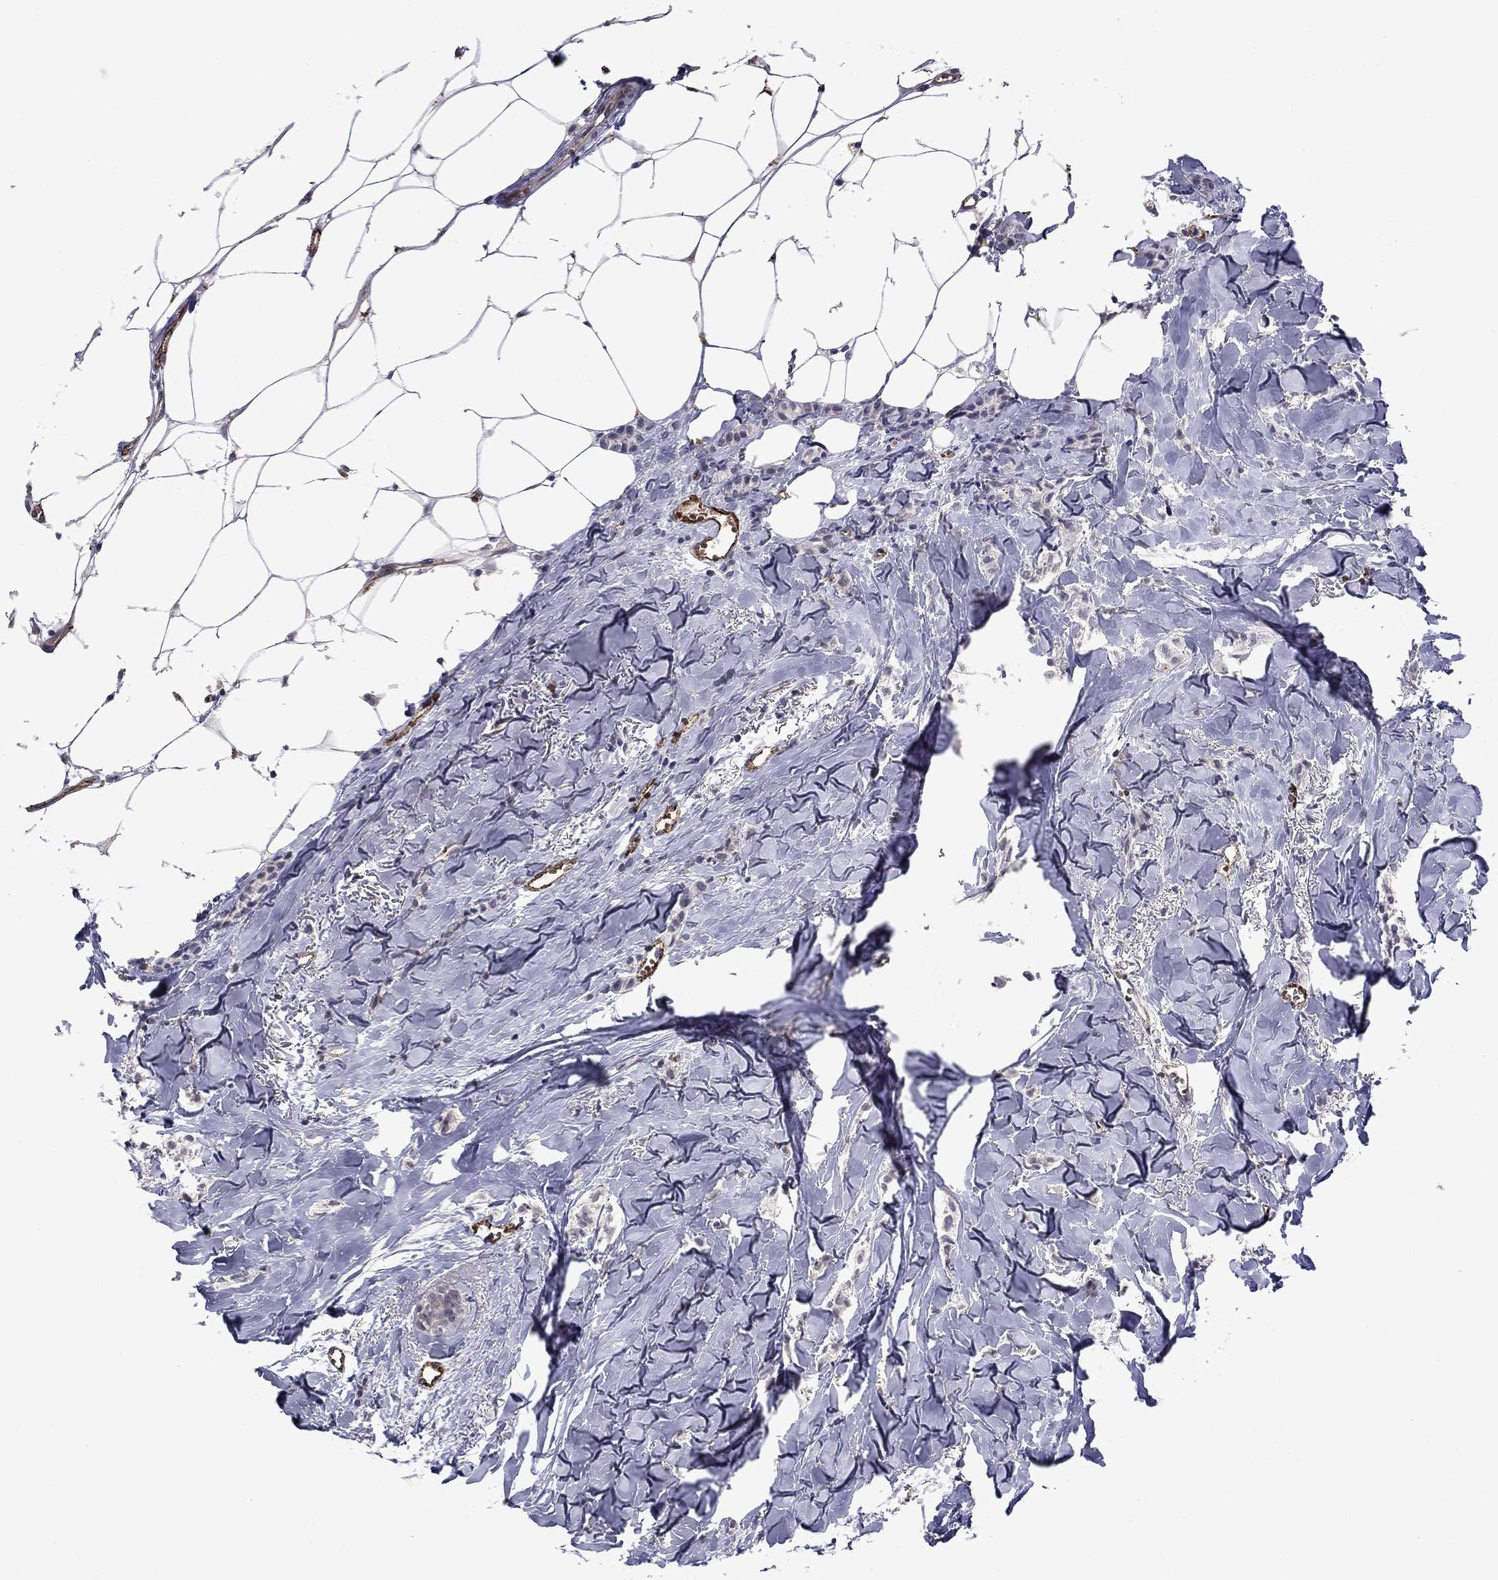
{"staining": {"intensity": "negative", "quantity": "none", "location": "none"}, "tissue": "breast cancer", "cell_type": "Tumor cells", "image_type": "cancer", "snomed": [{"axis": "morphology", "description": "Duct carcinoma"}, {"axis": "topography", "description": "Breast"}], "caption": "IHC image of neoplastic tissue: human breast intraductal carcinoma stained with DAB (3,3'-diaminobenzidine) shows no significant protein positivity in tumor cells.", "gene": "SLITRK1", "patient": {"sex": "female", "age": 85}}